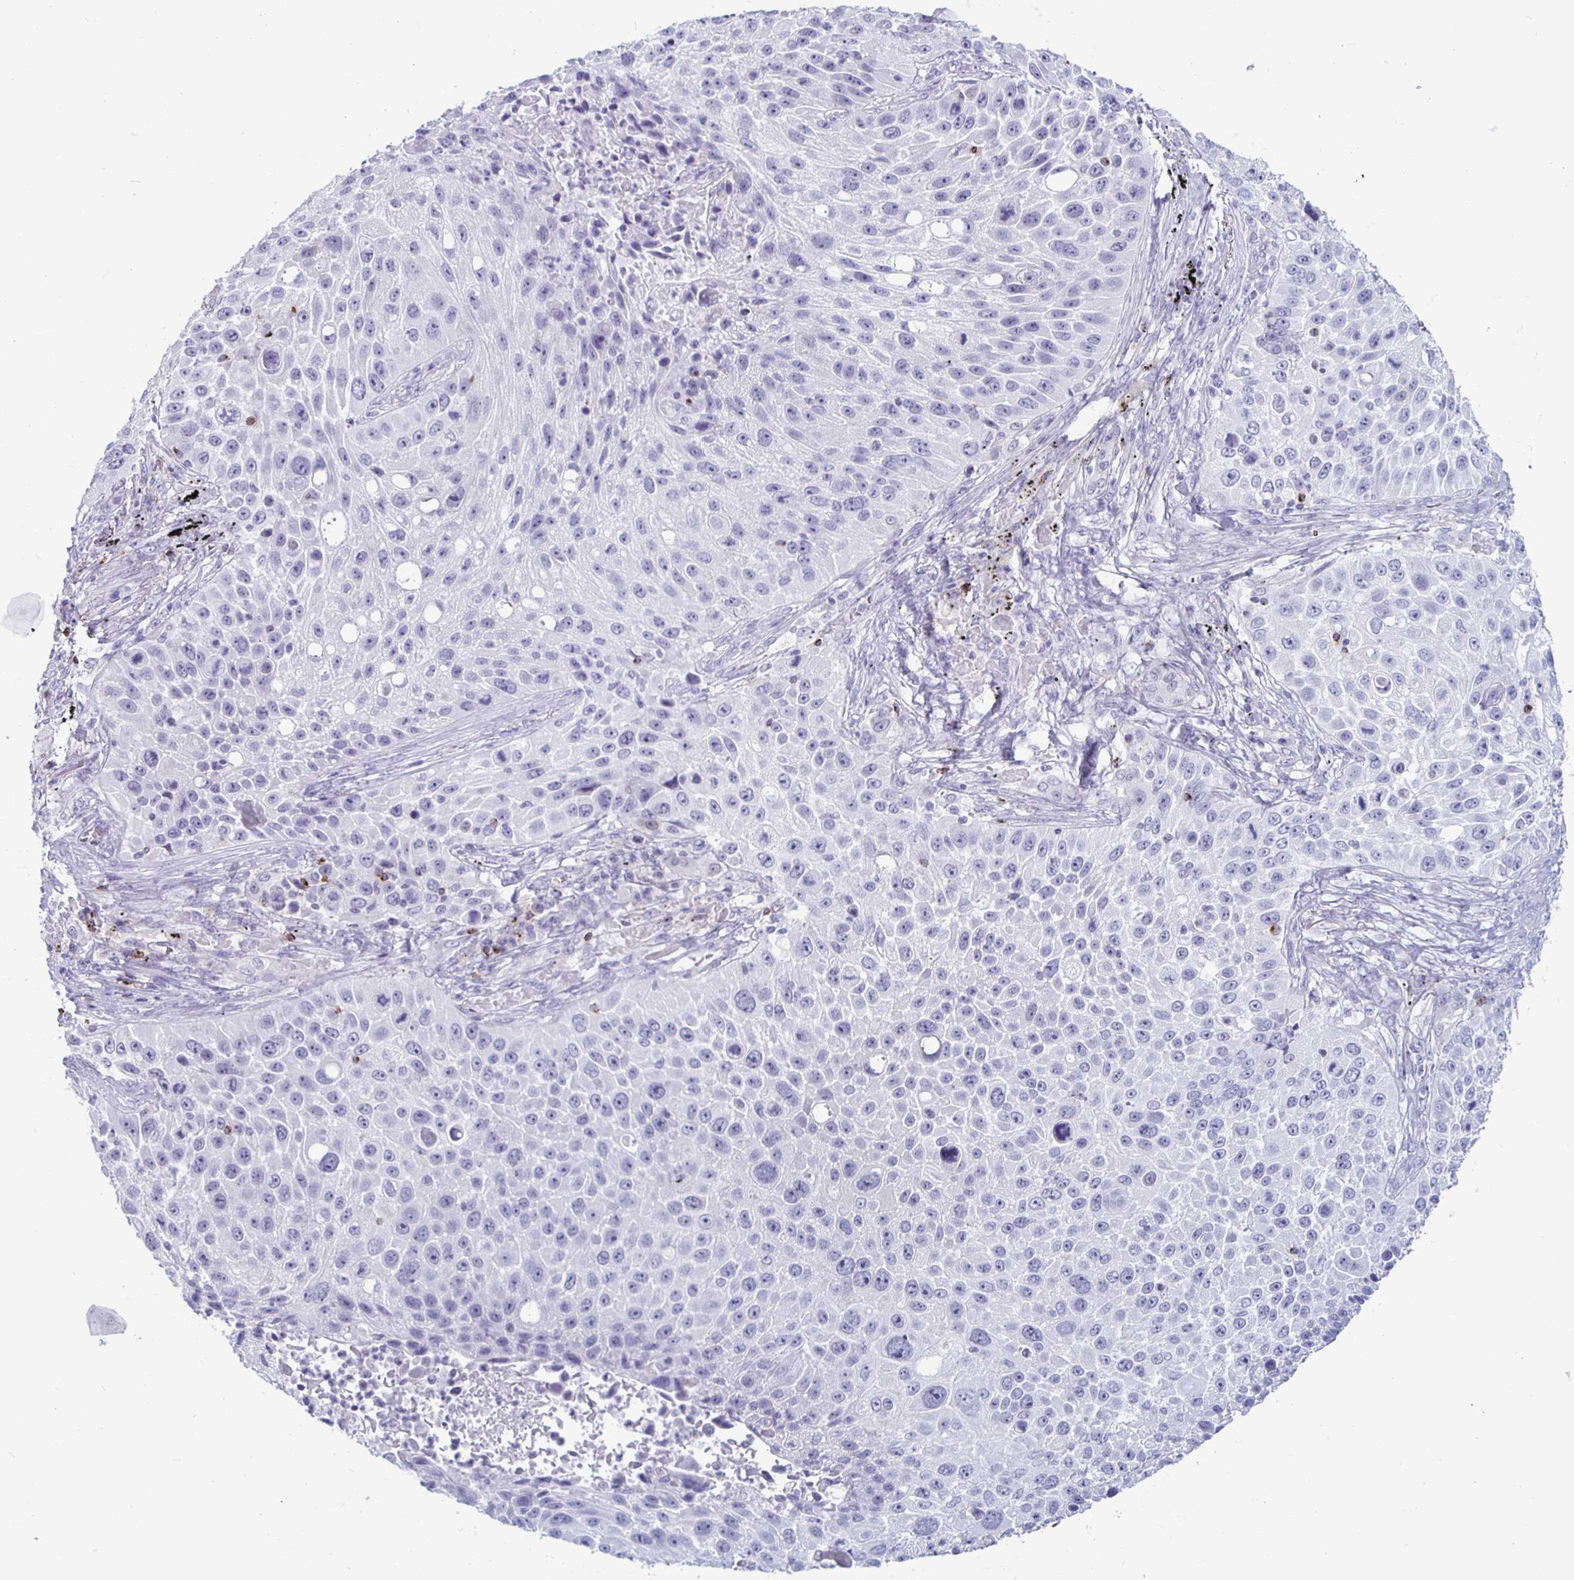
{"staining": {"intensity": "negative", "quantity": "none", "location": "none"}, "tissue": "lung cancer", "cell_type": "Tumor cells", "image_type": "cancer", "snomed": [{"axis": "morphology", "description": "Normal morphology"}, {"axis": "morphology", "description": "Squamous cell carcinoma, NOS"}, {"axis": "topography", "description": "Lymph node"}, {"axis": "topography", "description": "Lung"}], "caption": "Squamous cell carcinoma (lung) was stained to show a protein in brown. There is no significant expression in tumor cells.", "gene": "GZMK", "patient": {"sex": "male", "age": 67}}